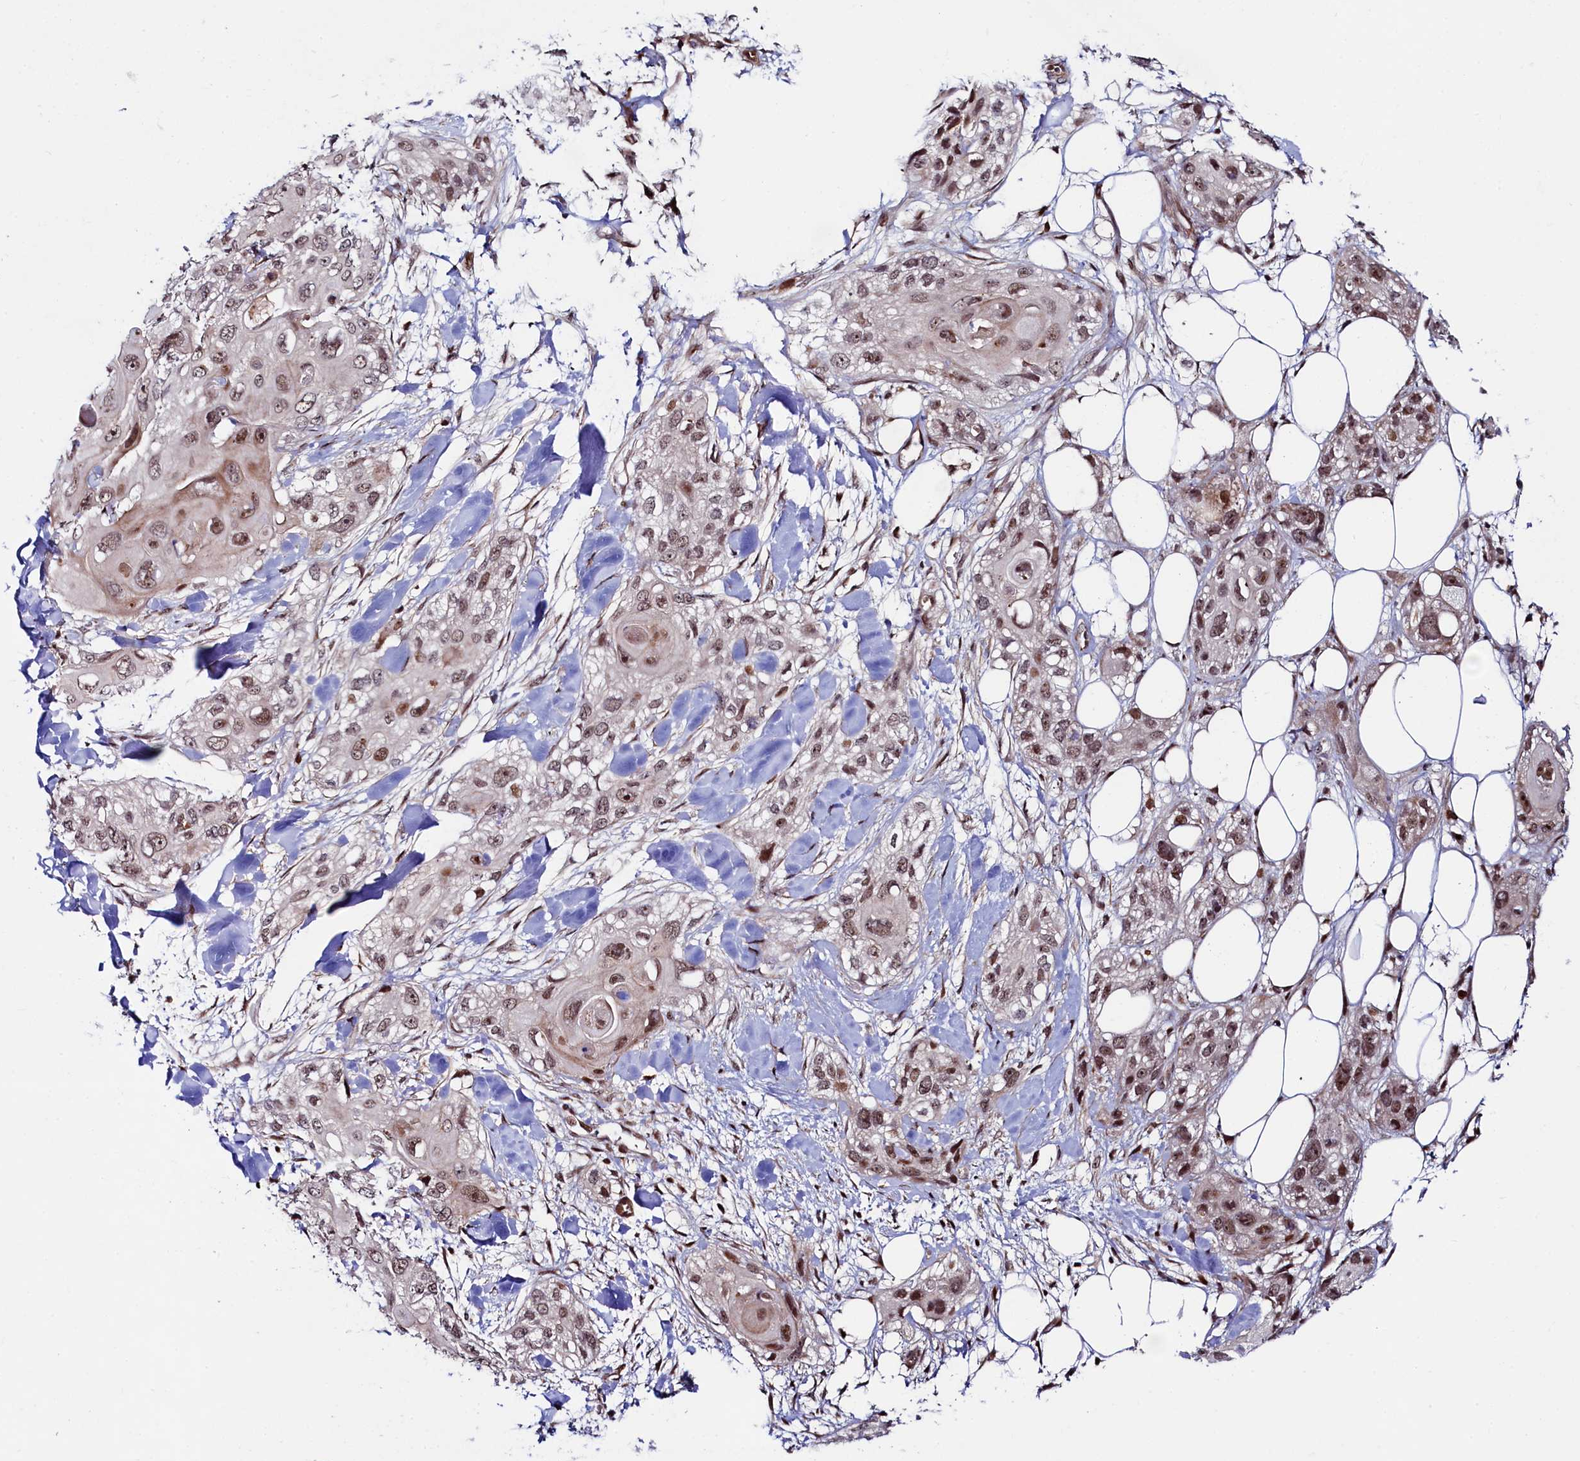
{"staining": {"intensity": "moderate", "quantity": ">75%", "location": "nuclear"}, "tissue": "skin cancer", "cell_type": "Tumor cells", "image_type": "cancer", "snomed": [{"axis": "morphology", "description": "Normal tissue, NOS"}, {"axis": "morphology", "description": "Squamous cell carcinoma, NOS"}, {"axis": "topography", "description": "Skin"}], "caption": "A histopathology image of human skin cancer stained for a protein shows moderate nuclear brown staining in tumor cells.", "gene": "LEO1", "patient": {"sex": "male", "age": 72}}